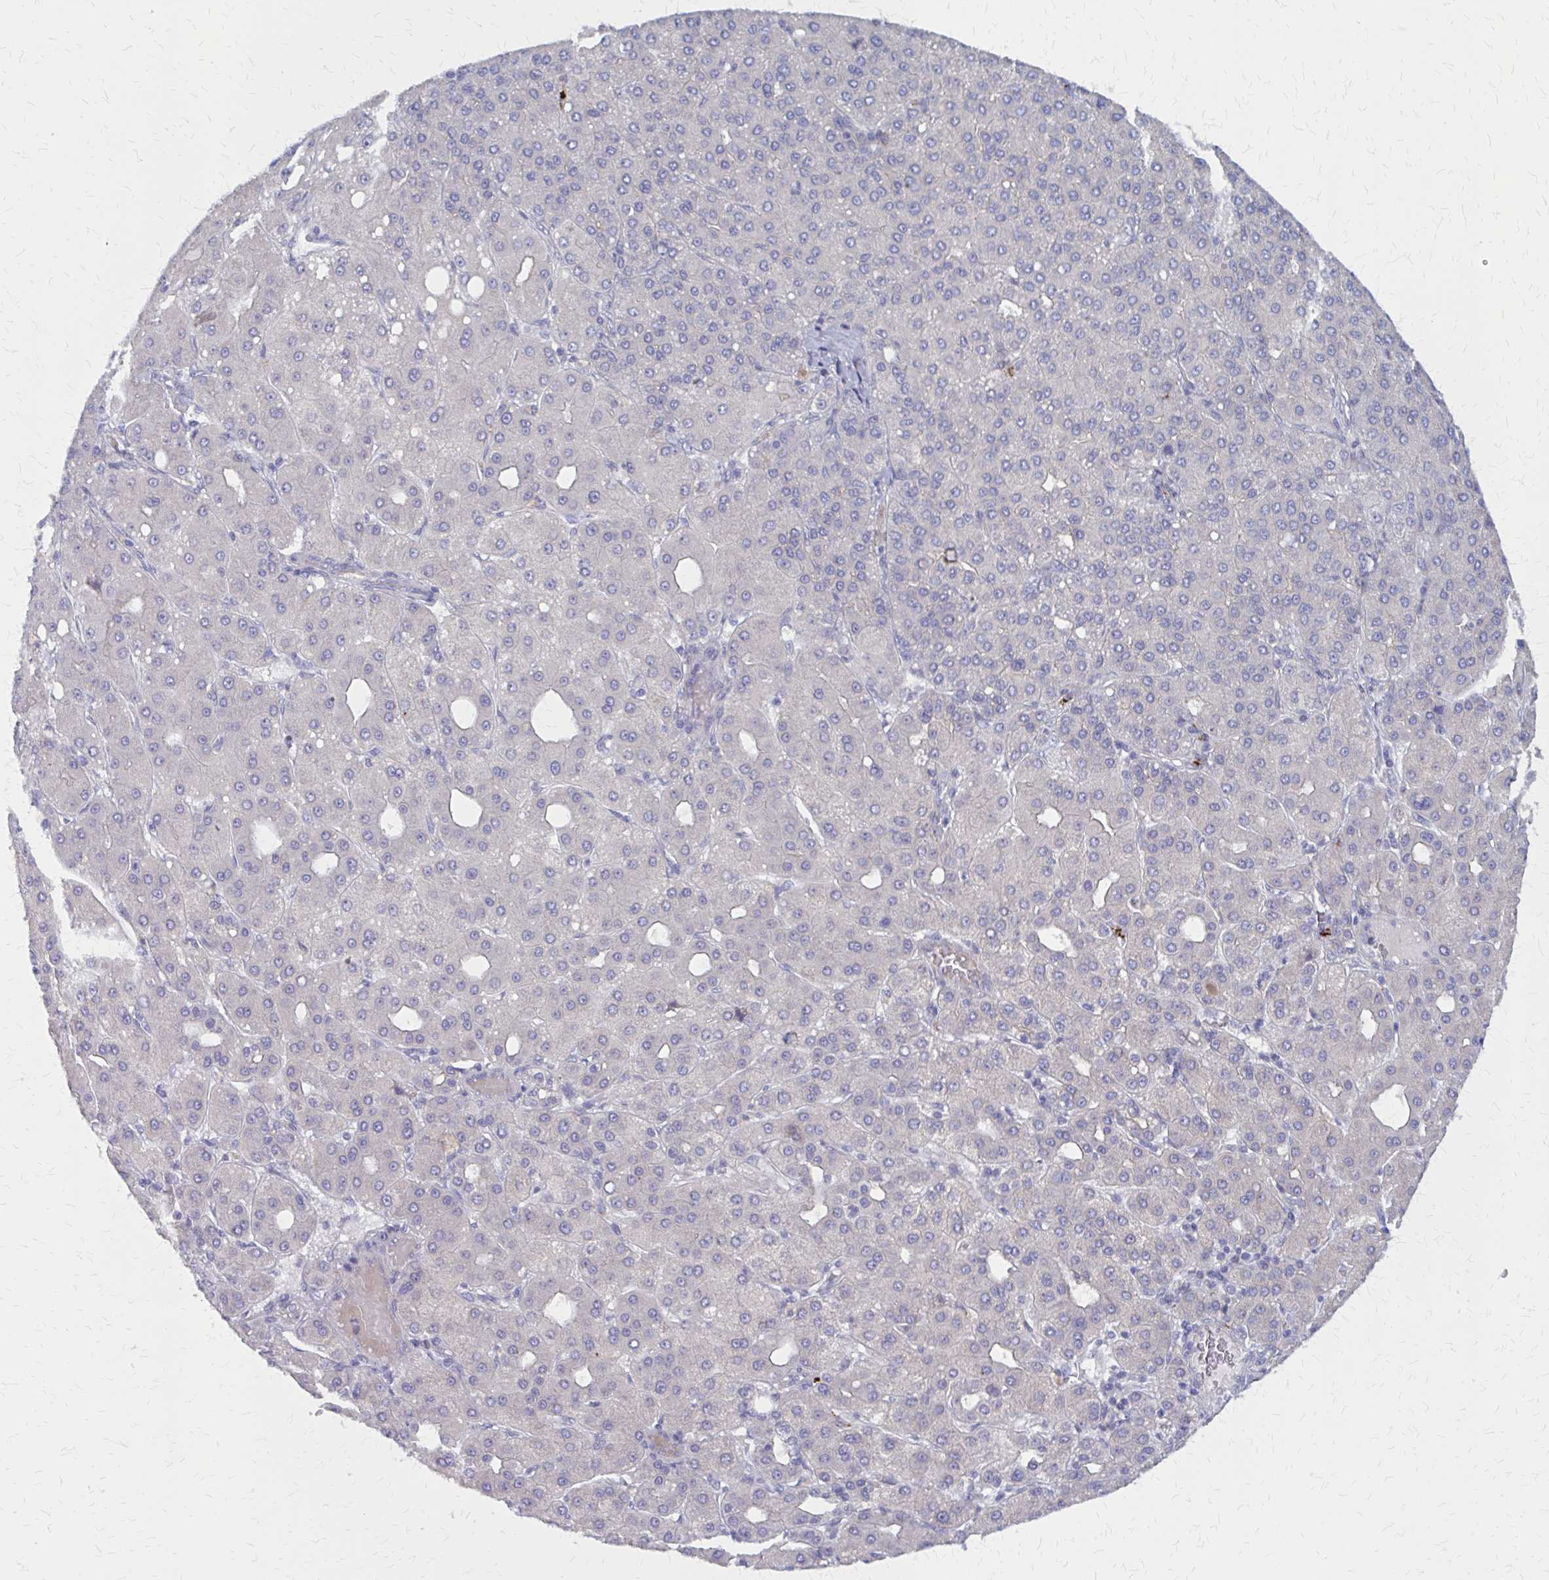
{"staining": {"intensity": "negative", "quantity": "none", "location": "none"}, "tissue": "liver cancer", "cell_type": "Tumor cells", "image_type": "cancer", "snomed": [{"axis": "morphology", "description": "Carcinoma, Hepatocellular, NOS"}, {"axis": "topography", "description": "Liver"}], "caption": "A high-resolution image shows immunohistochemistry staining of liver hepatocellular carcinoma, which displays no significant staining in tumor cells.", "gene": "GLYATL2", "patient": {"sex": "male", "age": 65}}